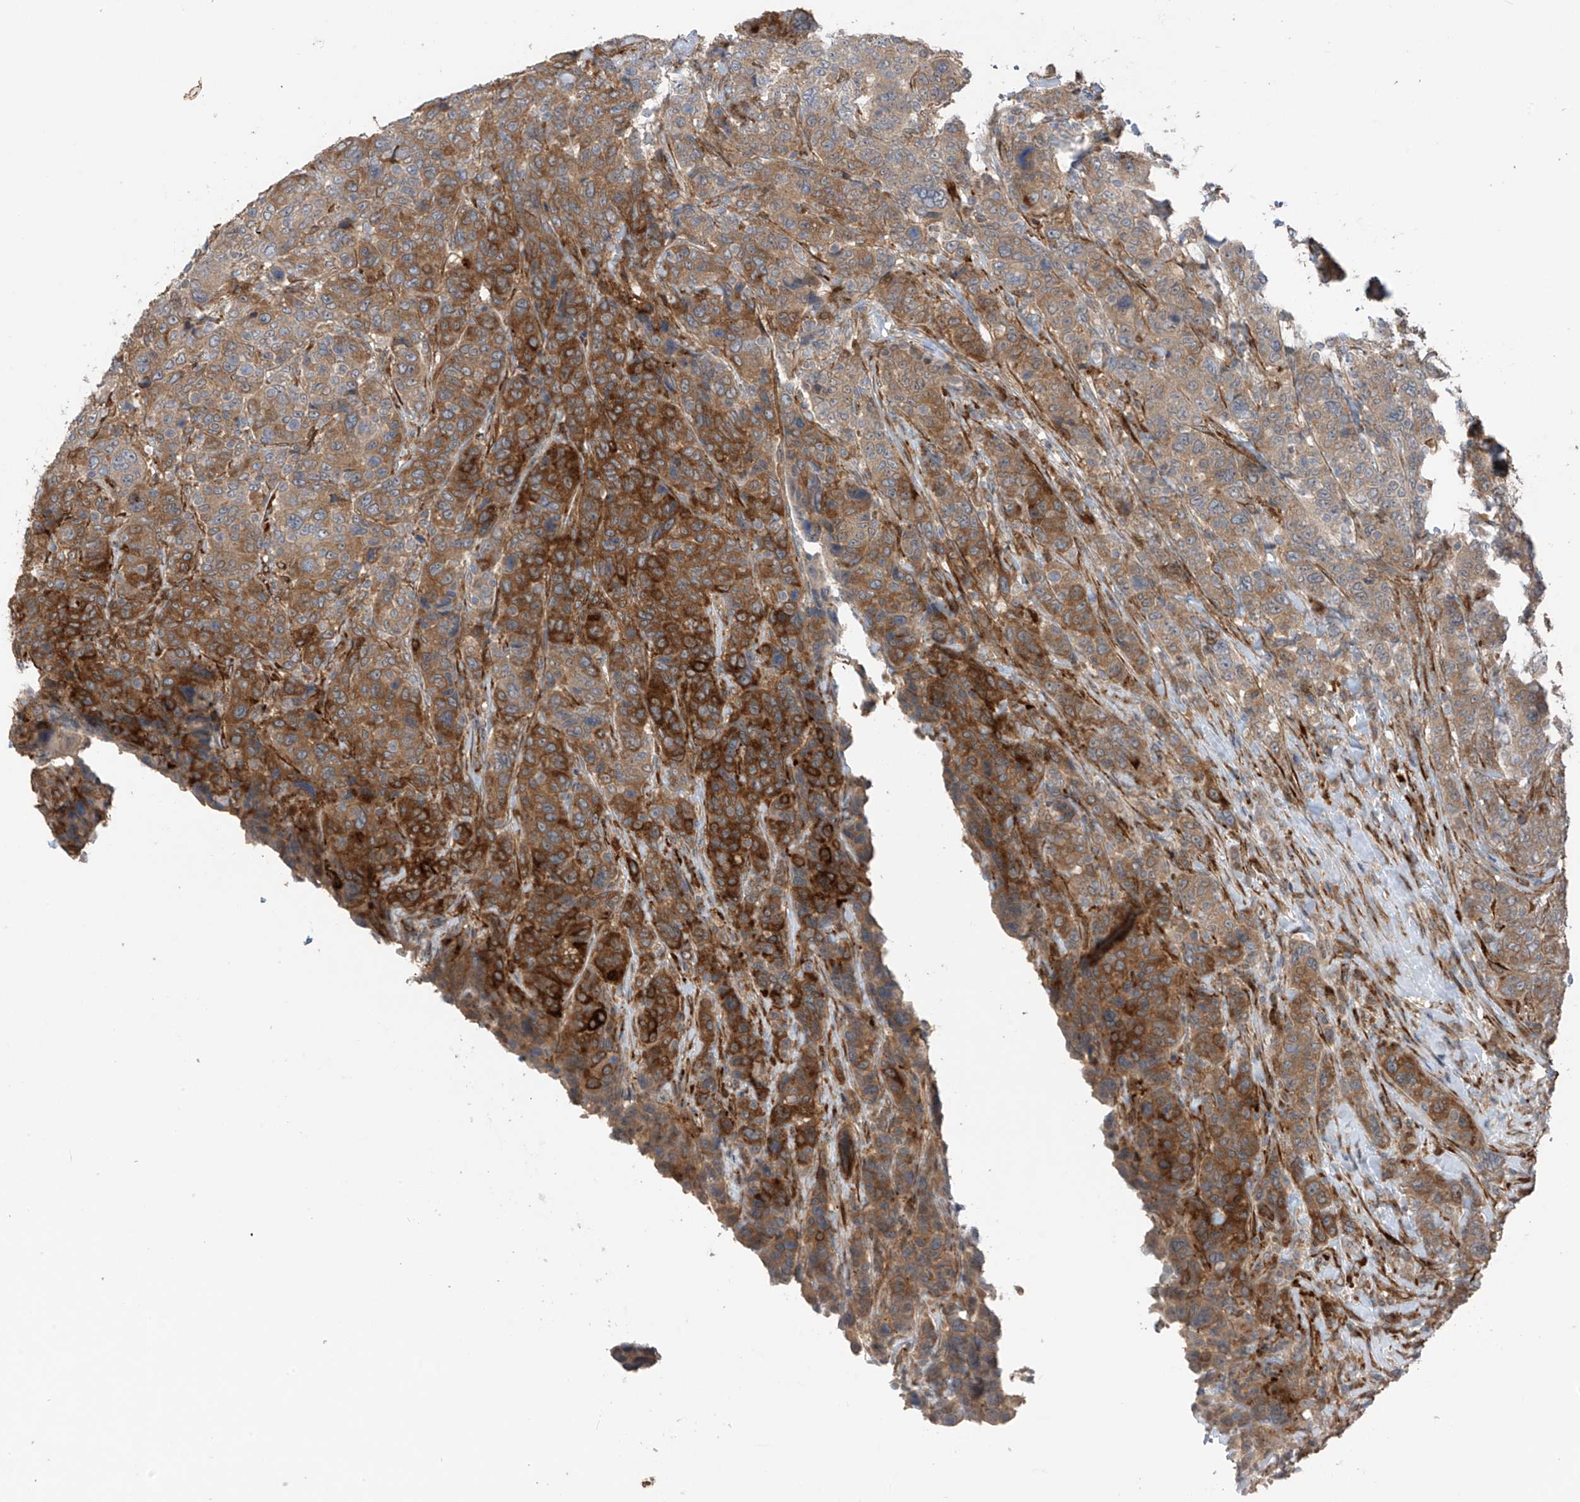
{"staining": {"intensity": "strong", "quantity": "25%-75%", "location": "cytoplasmic/membranous"}, "tissue": "breast cancer", "cell_type": "Tumor cells", "image_type": "cancer", "snomed": [{"axis": "morphology", "description": "Duct carcinoma"}, {"axis": "topography", "description": "Breast"}], "caption": "Immunohistochemistry photomicrograph of breast cancer (intraductal carcinoma) stained for a protein (brown), which shows high levels of strong cytoplasmic/membranous staining in about 25%-75% of tumor cells.", "gene": "SAMD3", "patient": {"sex": "female", "age": 37}}